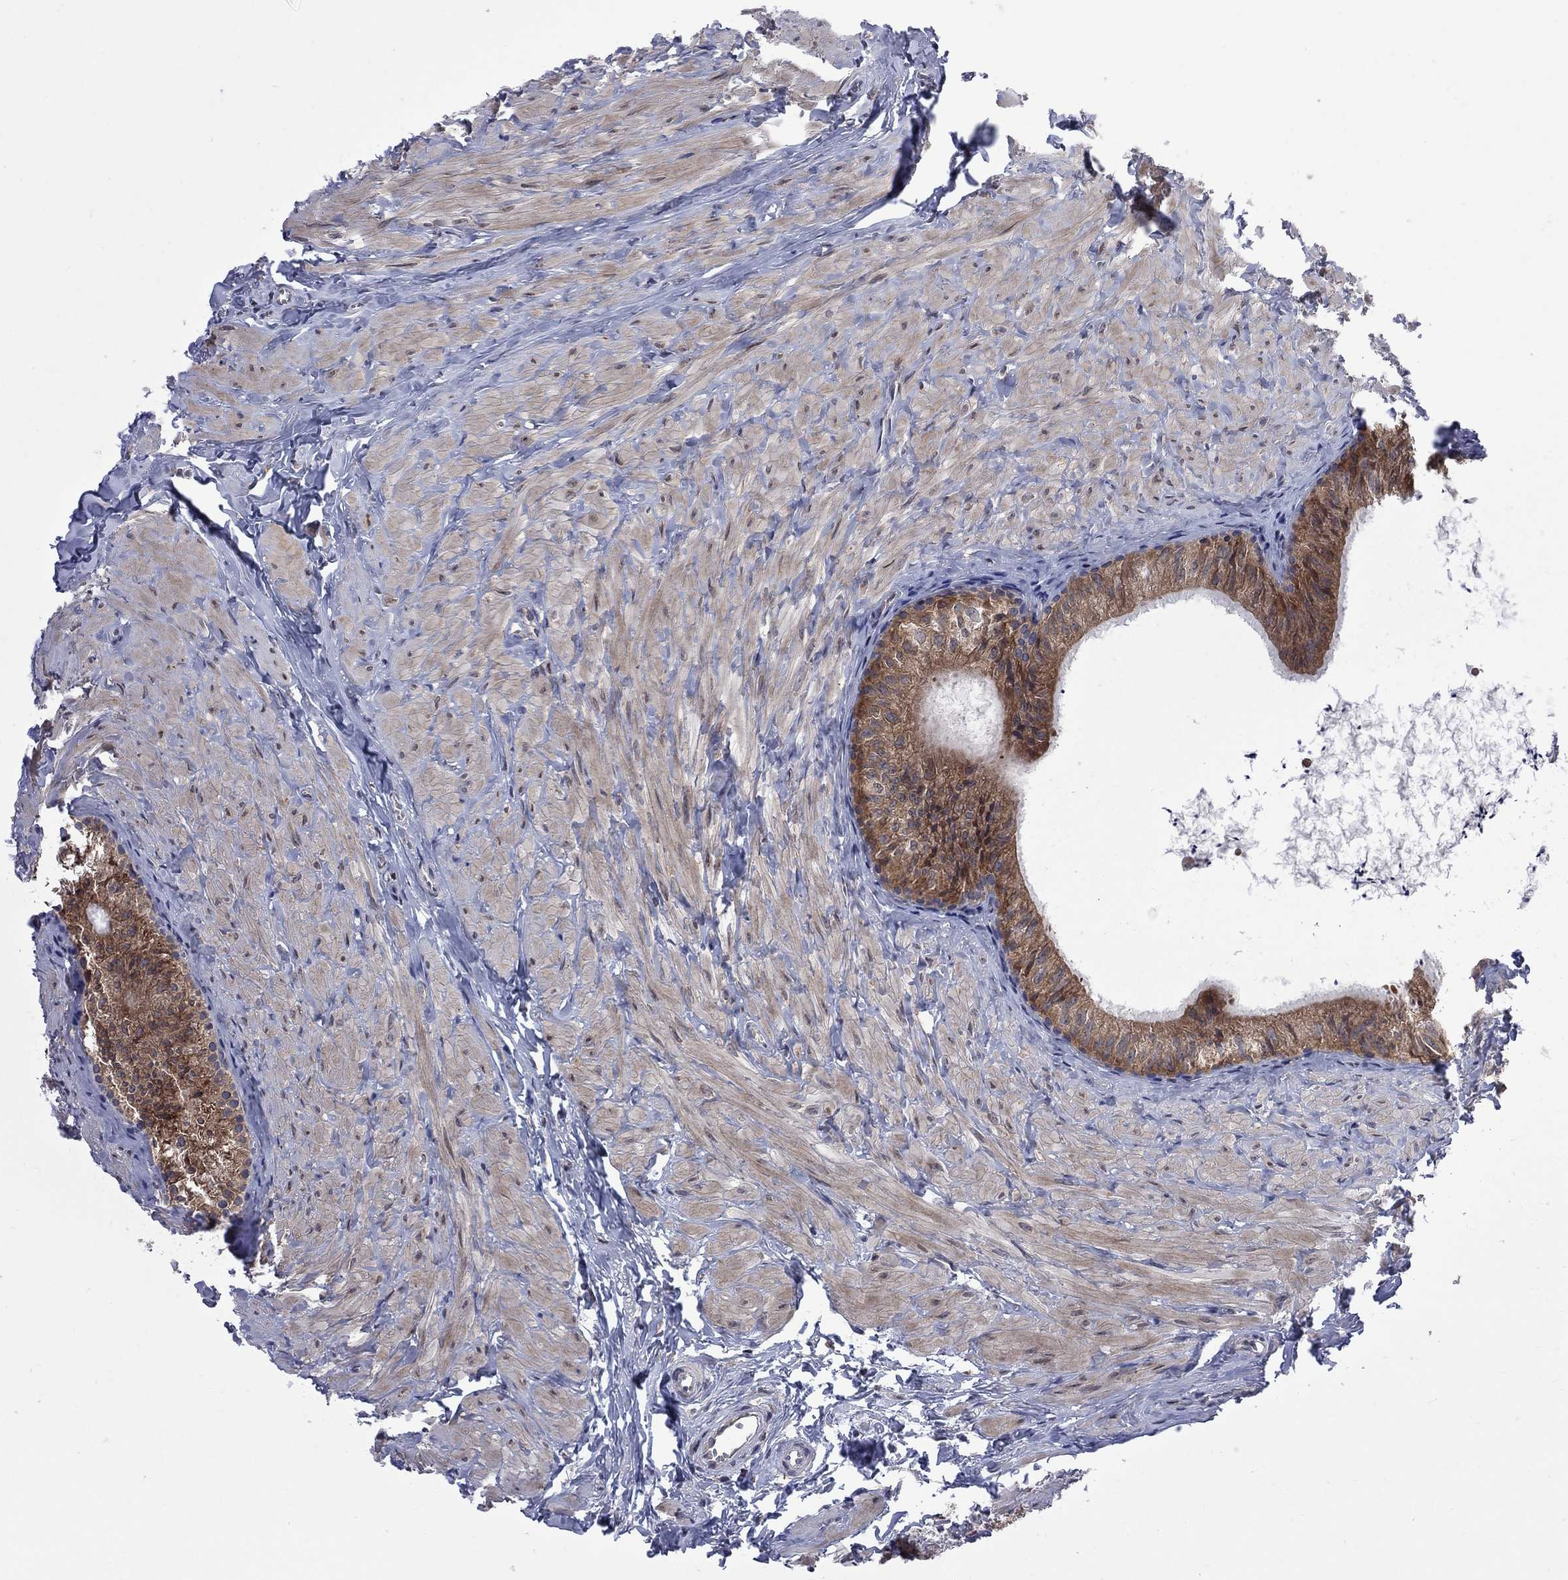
{"staining": {"intensity": "moderate", "quantity": ">75%", "location": "cytoplasmic/membranous"}, "tissue": "epididymis", "cell_type": "Glandular cells", "image_type": "normal", "snomed": [{"axis": "morphology", "description": "Normal tissue, NOS"}, {"axis": "topography", "description": "Epididymis"}], "caption": "Epididymis was stained to show a protein in brown. There is medium levels of moderate cytoplasmic/membranous staining in approximately >75% of glandular cells. (DAB = brown stain, brightfield microscopy at high magnification).", "gene": "CNOT11", "patient": {"sex": "male", "age": 32}}